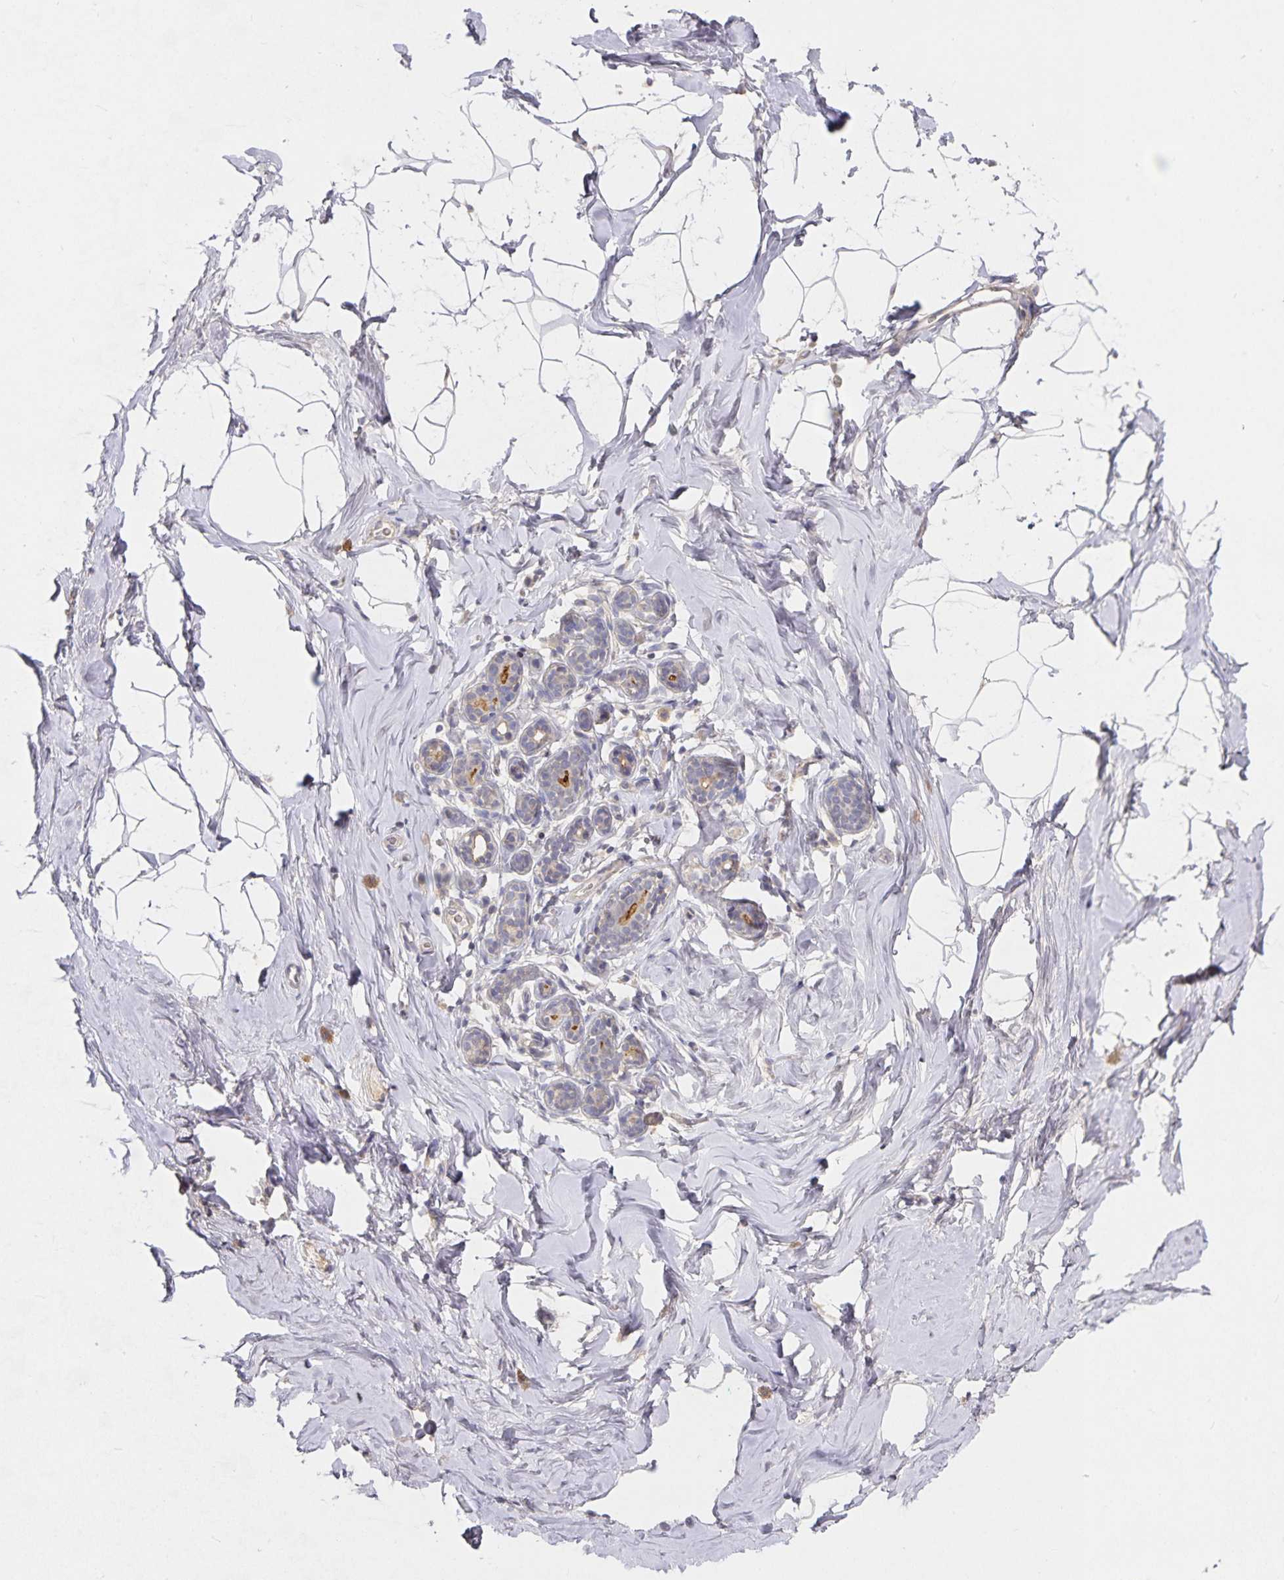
{"staining": {"intensity": "negative", "quantity": "none", "location": "none"}, "tissue": "breast", "cell_type": "Adipocytes", "image_type": "normal", "snomed": [{"axis": "morphology", "description": "Normal tissue, NOS"}, {"axis": "topography", "description": "Breast"}], "caption": "IHC of benign breast reveals no expression in adipocytes.", "gene": "HEPN1", "patient": {"sex": "female", "age": 32}}